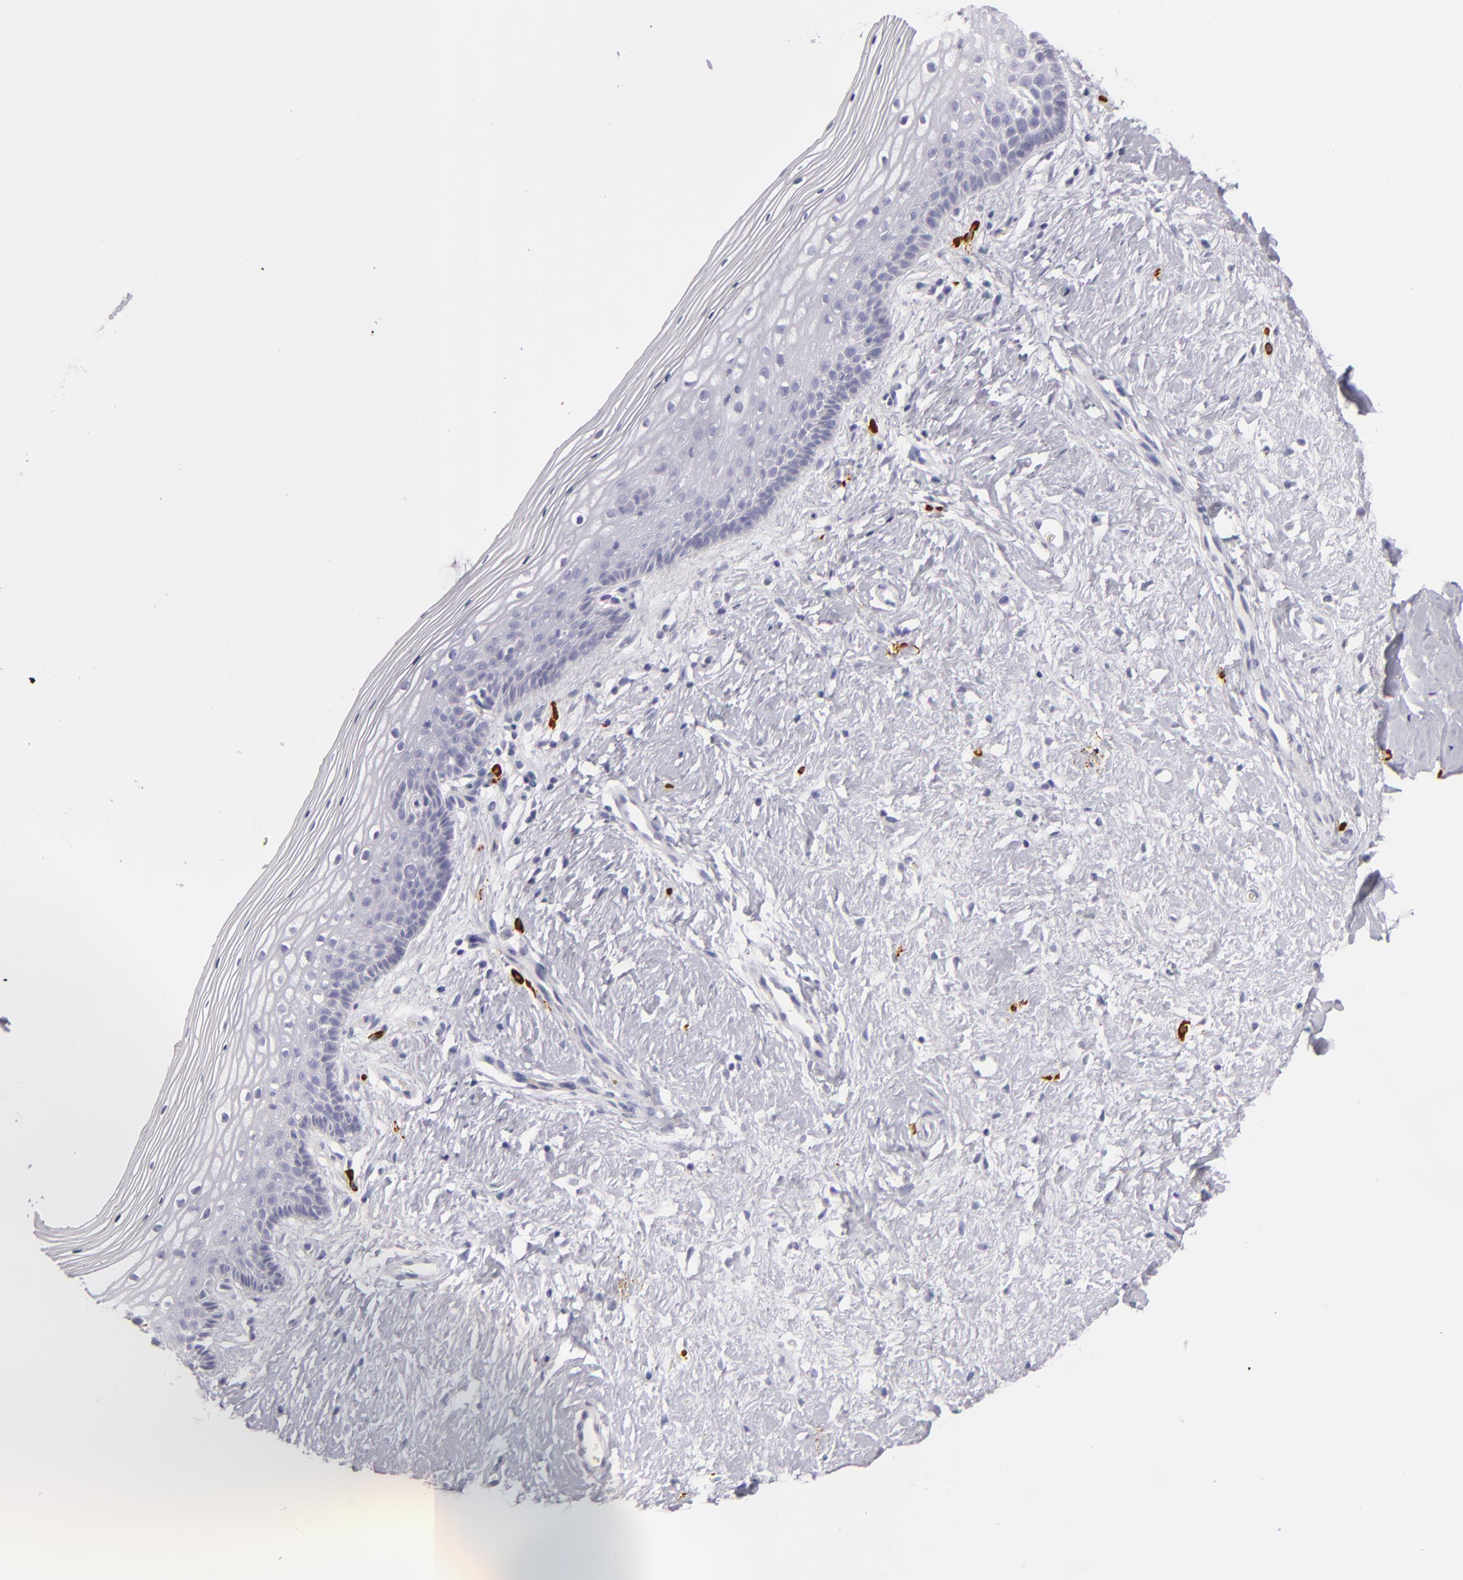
{"staining": {"intensity": "negative", "quantity": "none", "location": "none"}, "tissue": "vagina", "cell_type": "Squamous epithelial cells", "image_type": "normal", "snomed": [{"axis": "morphology", "description": "Normal tissue, NOS"}, {"axis": "topography", "description": "Vagina"}], "caption": "A high-resolution histopathology image shows immunohistochemistry staining of normal vagina, which displays no significant expression in squamous epithelial cells.", "gene": "TPSD1", "patient": {"sex": "female", "age": 46}}